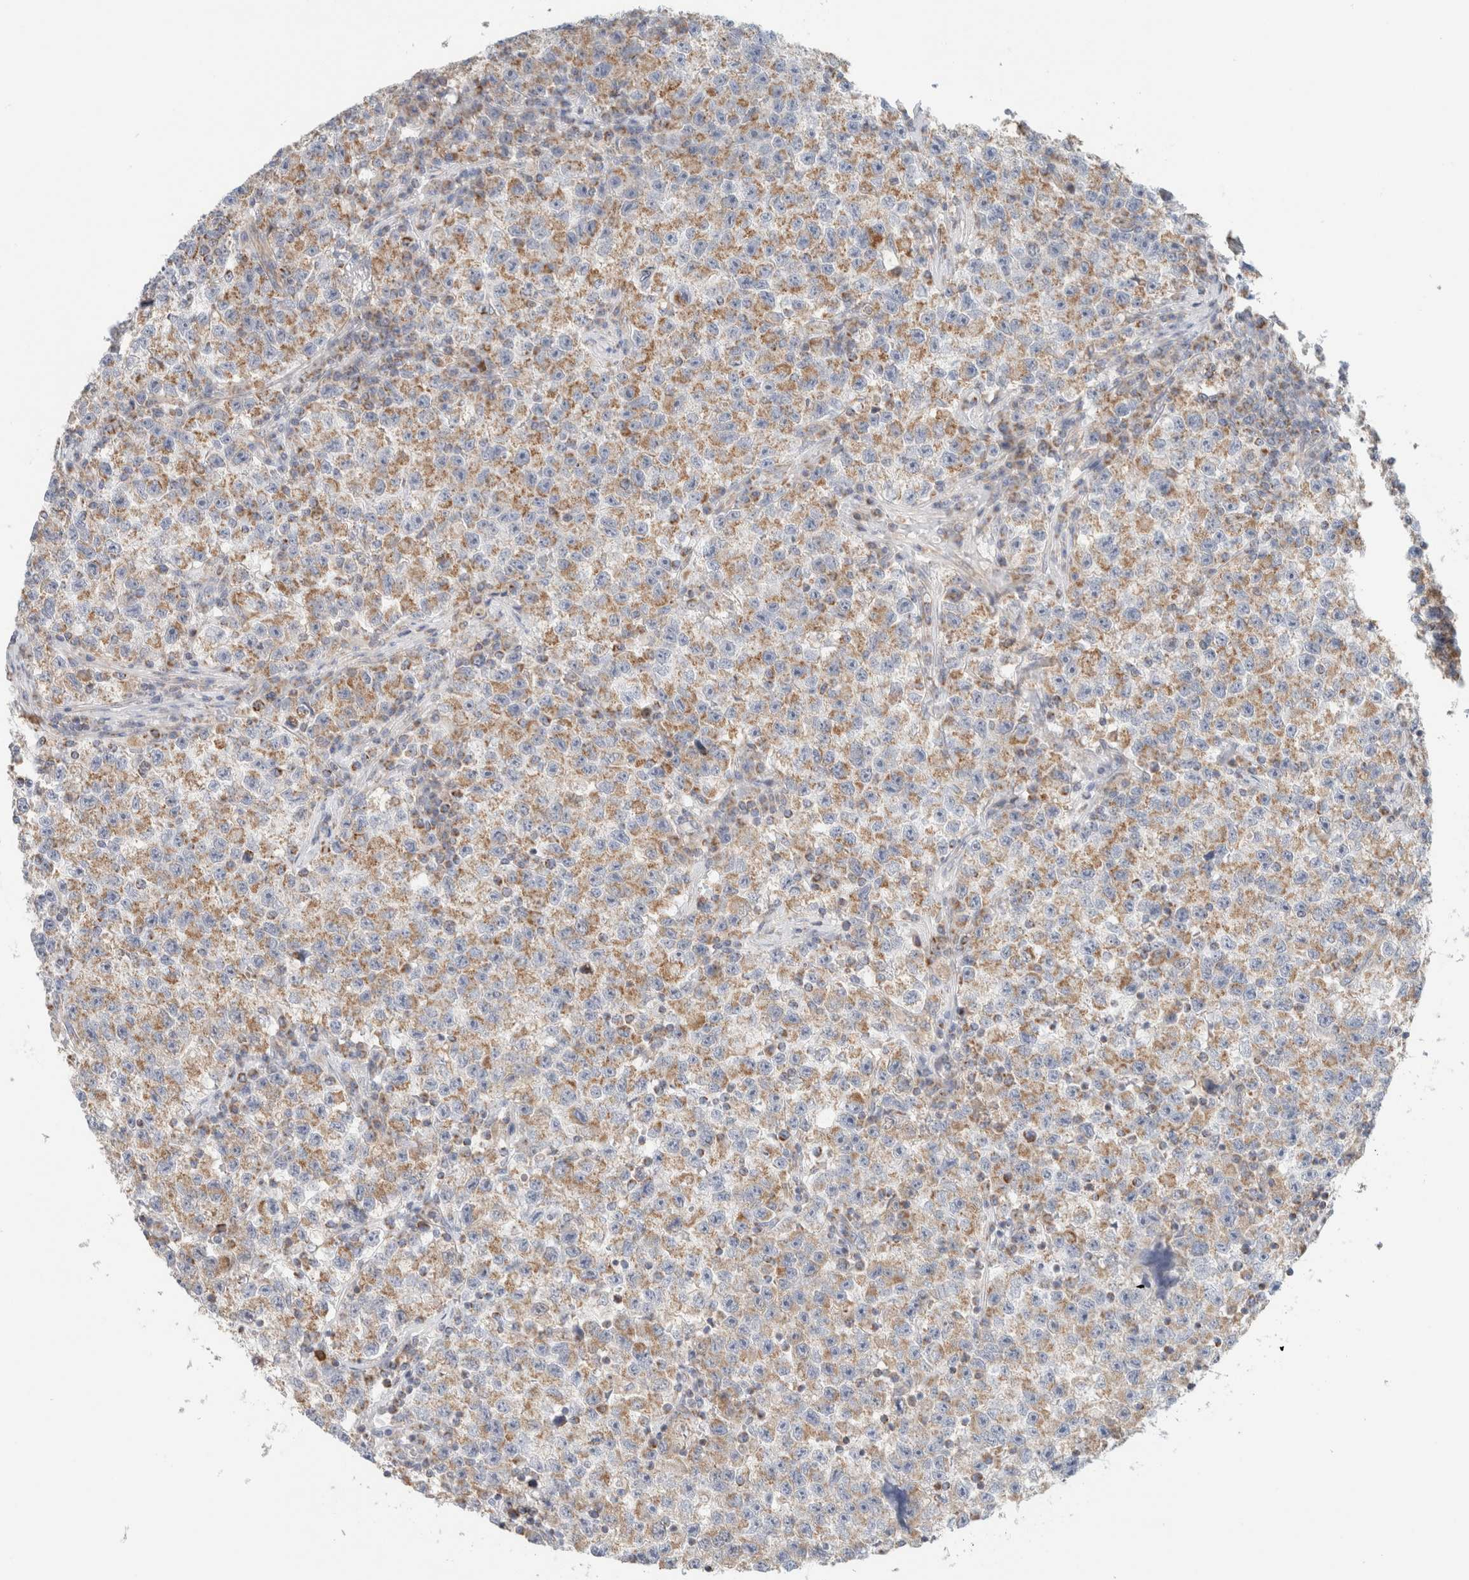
{"staining": {"intensity": "moderate", "quantity": ">75%", "location": "cytoplasmic/membranous"}, "tissue": "testis cancer", "cell_type": "Tumor cells", "image_type": "cancer", "snomed": [{"axis": "morphology", "description": "Seminoma, NOS"}, {"axis": "topography", "description": "Testis"}], "caption": "Brown immunohistochemical staining in human testis seminoma shows moderate cytoplasmic/membranous positivity in approximately >75% of tumor cells.", "gene": "MRM3", "patient": {"sex": "male", "age": 22}}